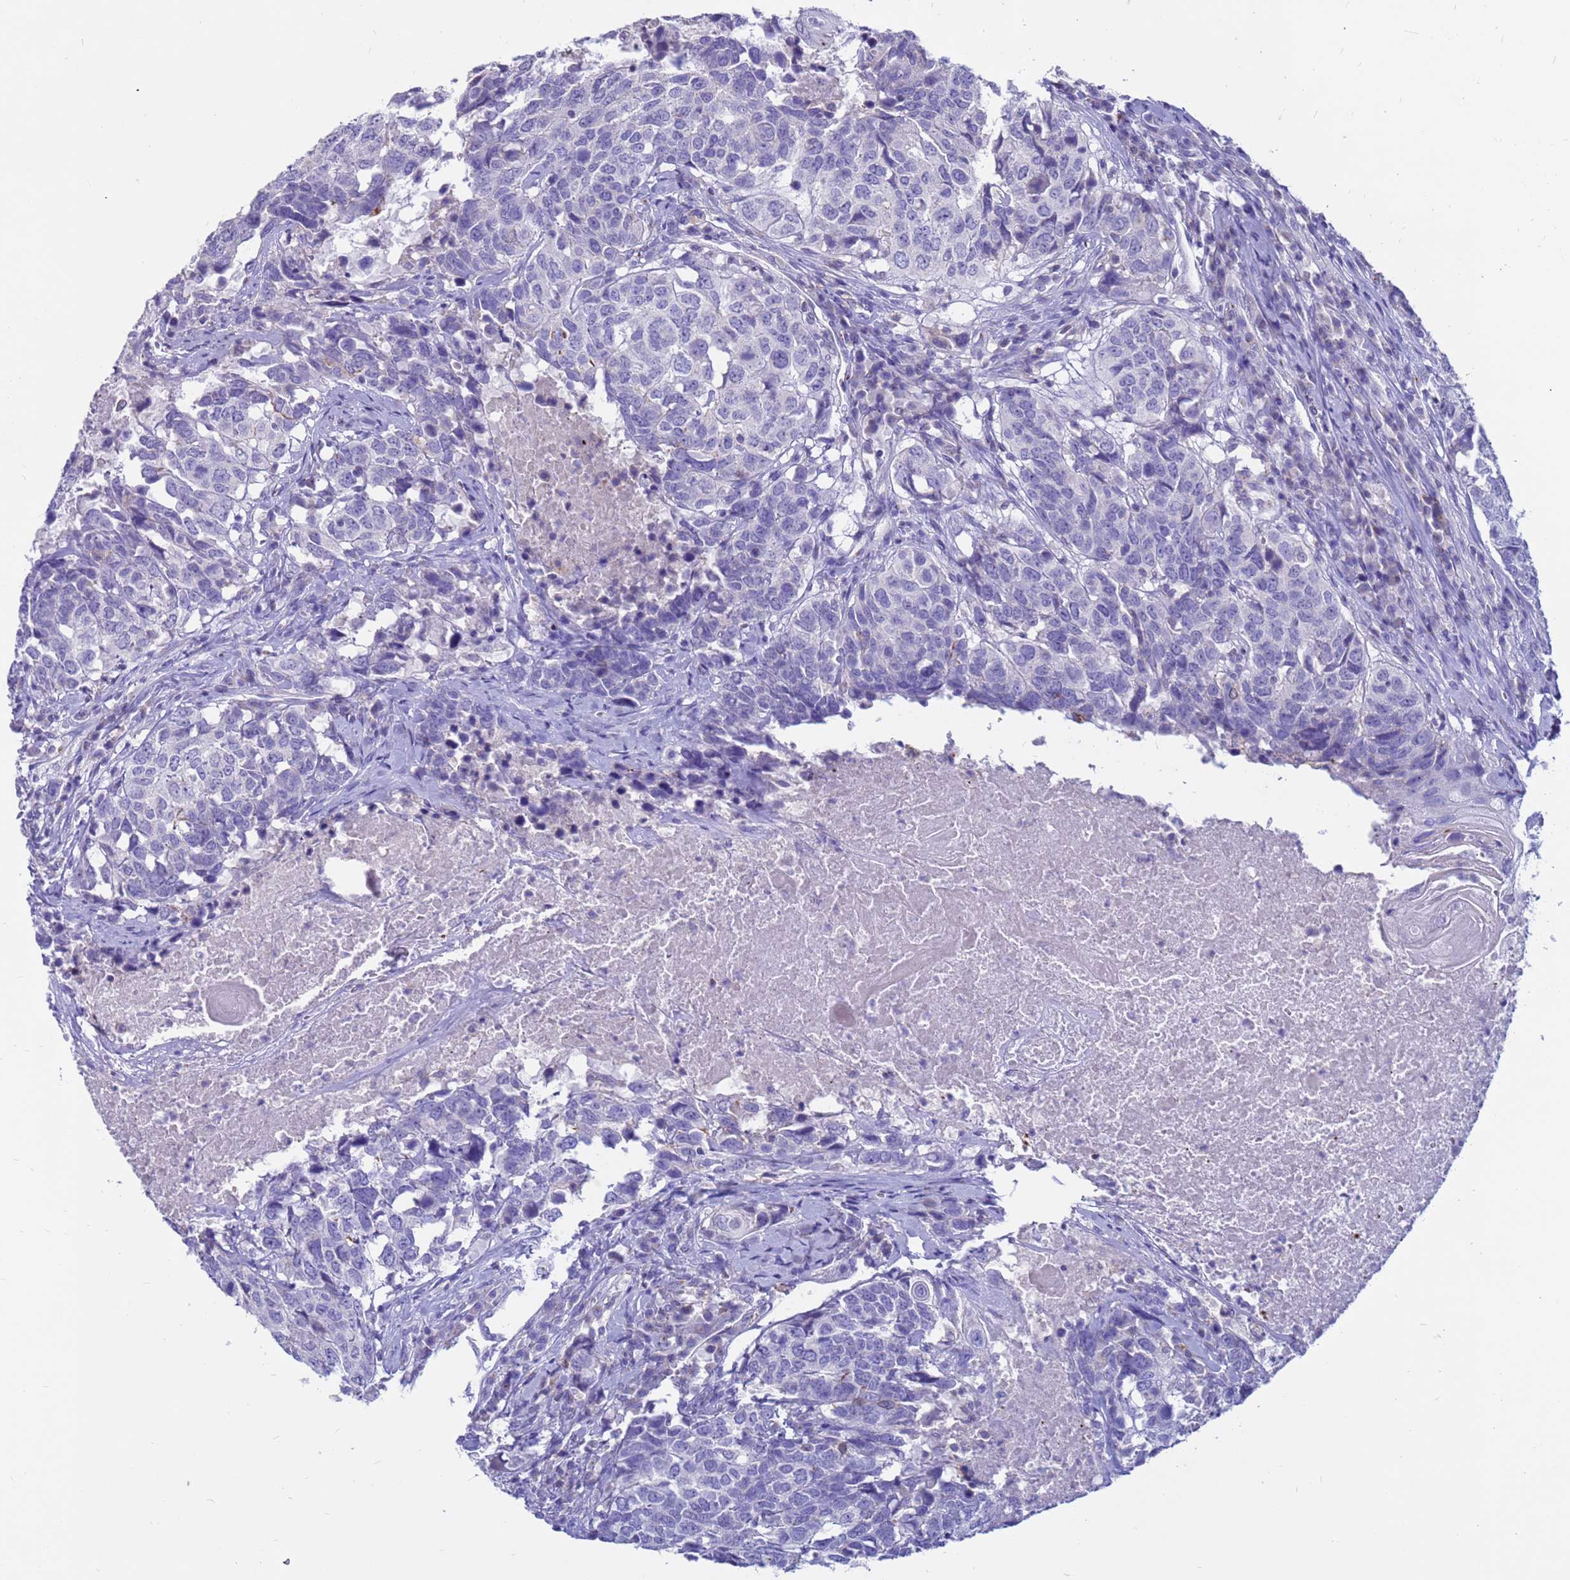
{"staining": {"intensity": "negative", "quantity": "none", "location": "none"}, "tissue": "head and neck cancer", "cell_type": "Tumor cells", "image_type": "cancer", "snomed": [{"axis": "morphology", "description": "Squamous cell carcinoma, NOS"}, {"axis": "topography", "description": "Head-Neck"}], "caption": "This micrograph is of head and neck cancer (squamous cell carcinoma) stained with immunohistochemistry to label a protein in brown with the nuclei are counter-stained blue. There is no expression in tumor cells.", "gene": "PDE10A", "patient": {"sex": "male", "age": 66}}